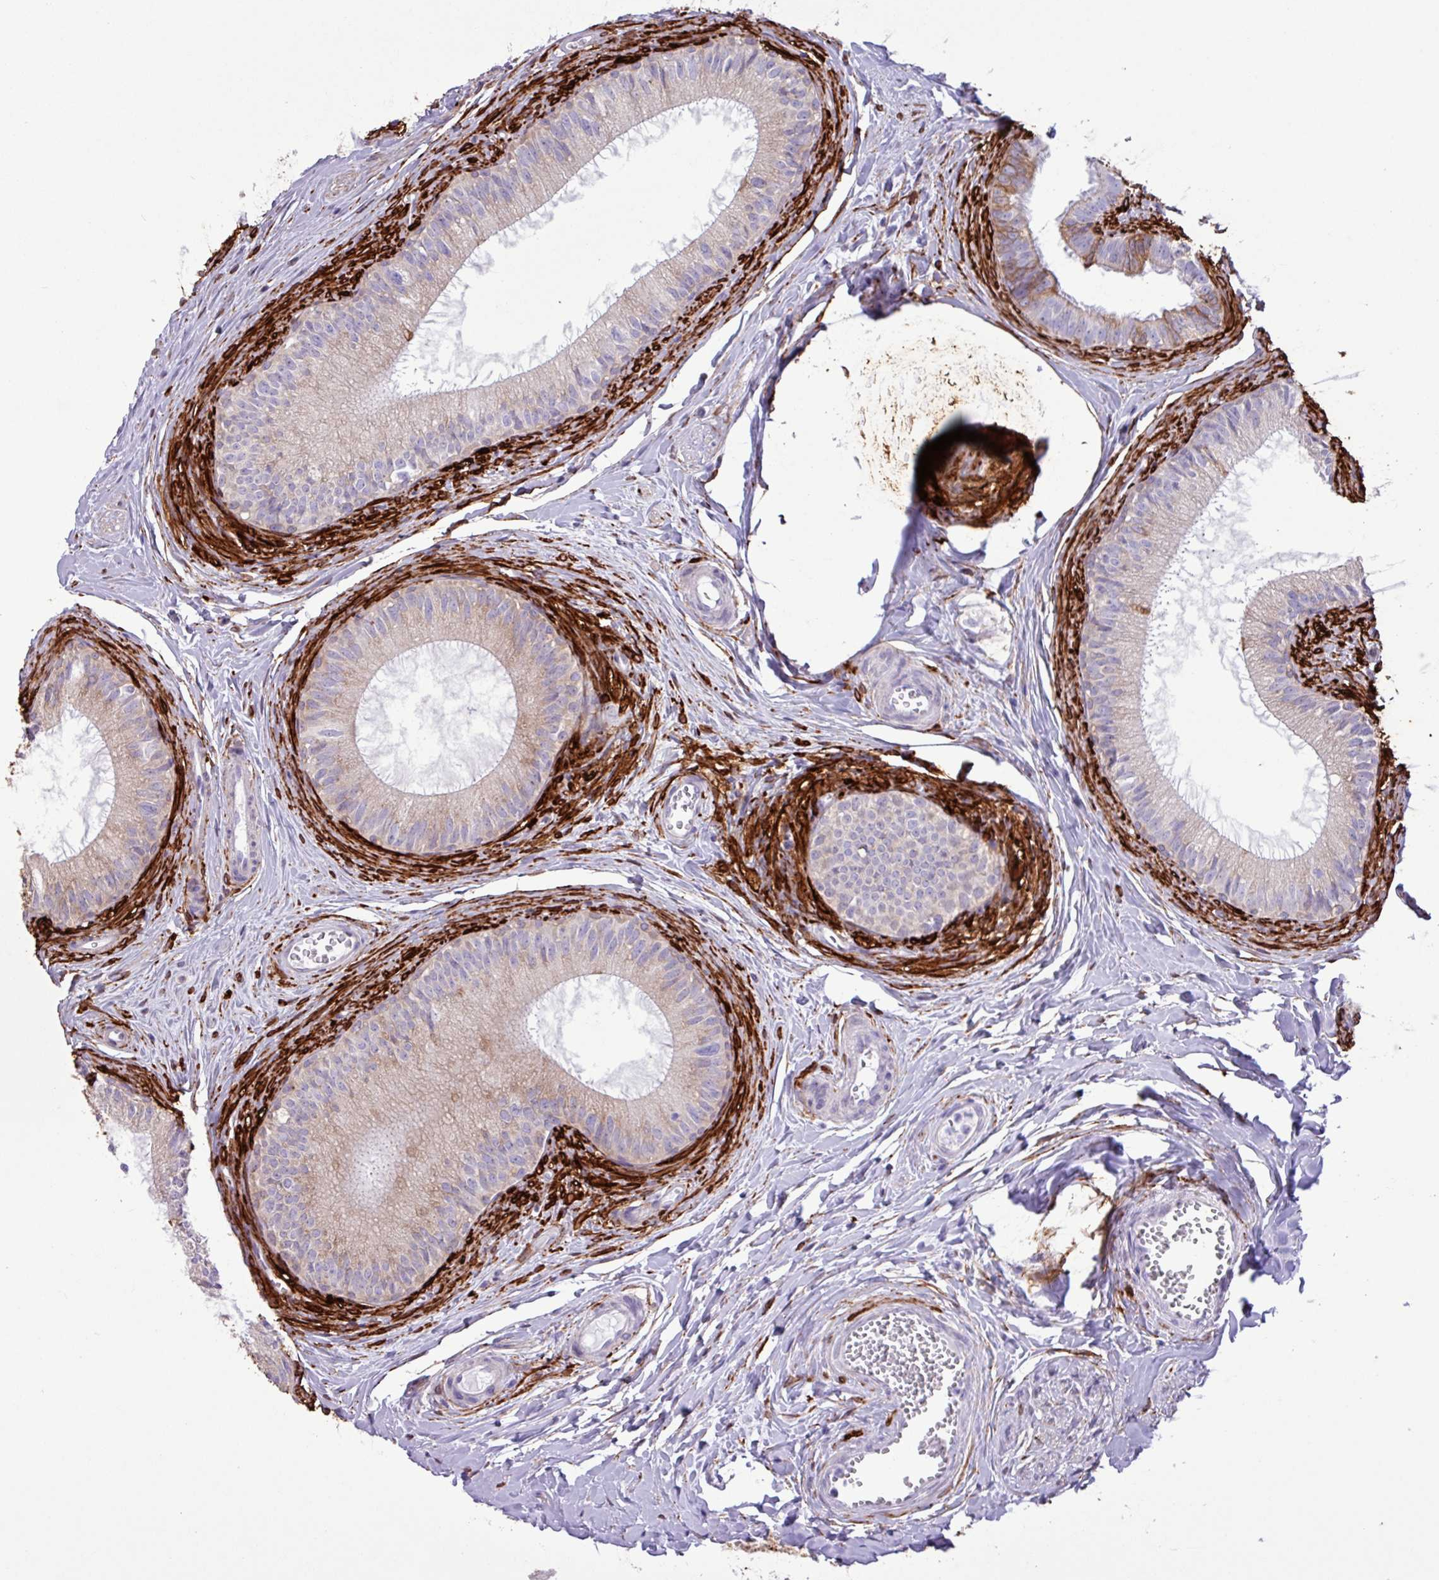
{"staining": {"intensity": "moderate", "quantity": "25%-75%", "location": "cytoplasmic/membranous"}, "tissue": "epididymis", "cell_type": "Glandular cells", "image_type": "normal", "snomed": [{"axis": "morphology", "description": "Normal tissue, NOS"}, {"axis": "topography", "description": "Epididymis"}], "caption": "This image shows immunohistochemistry staining of unremarkable epididymis, with medium moderate cytoplasmic/membranous expression in about 25%-75% of glandular cells.", "gene": "SLC38A1", "patient": {"sex": "male", "age": 25}}